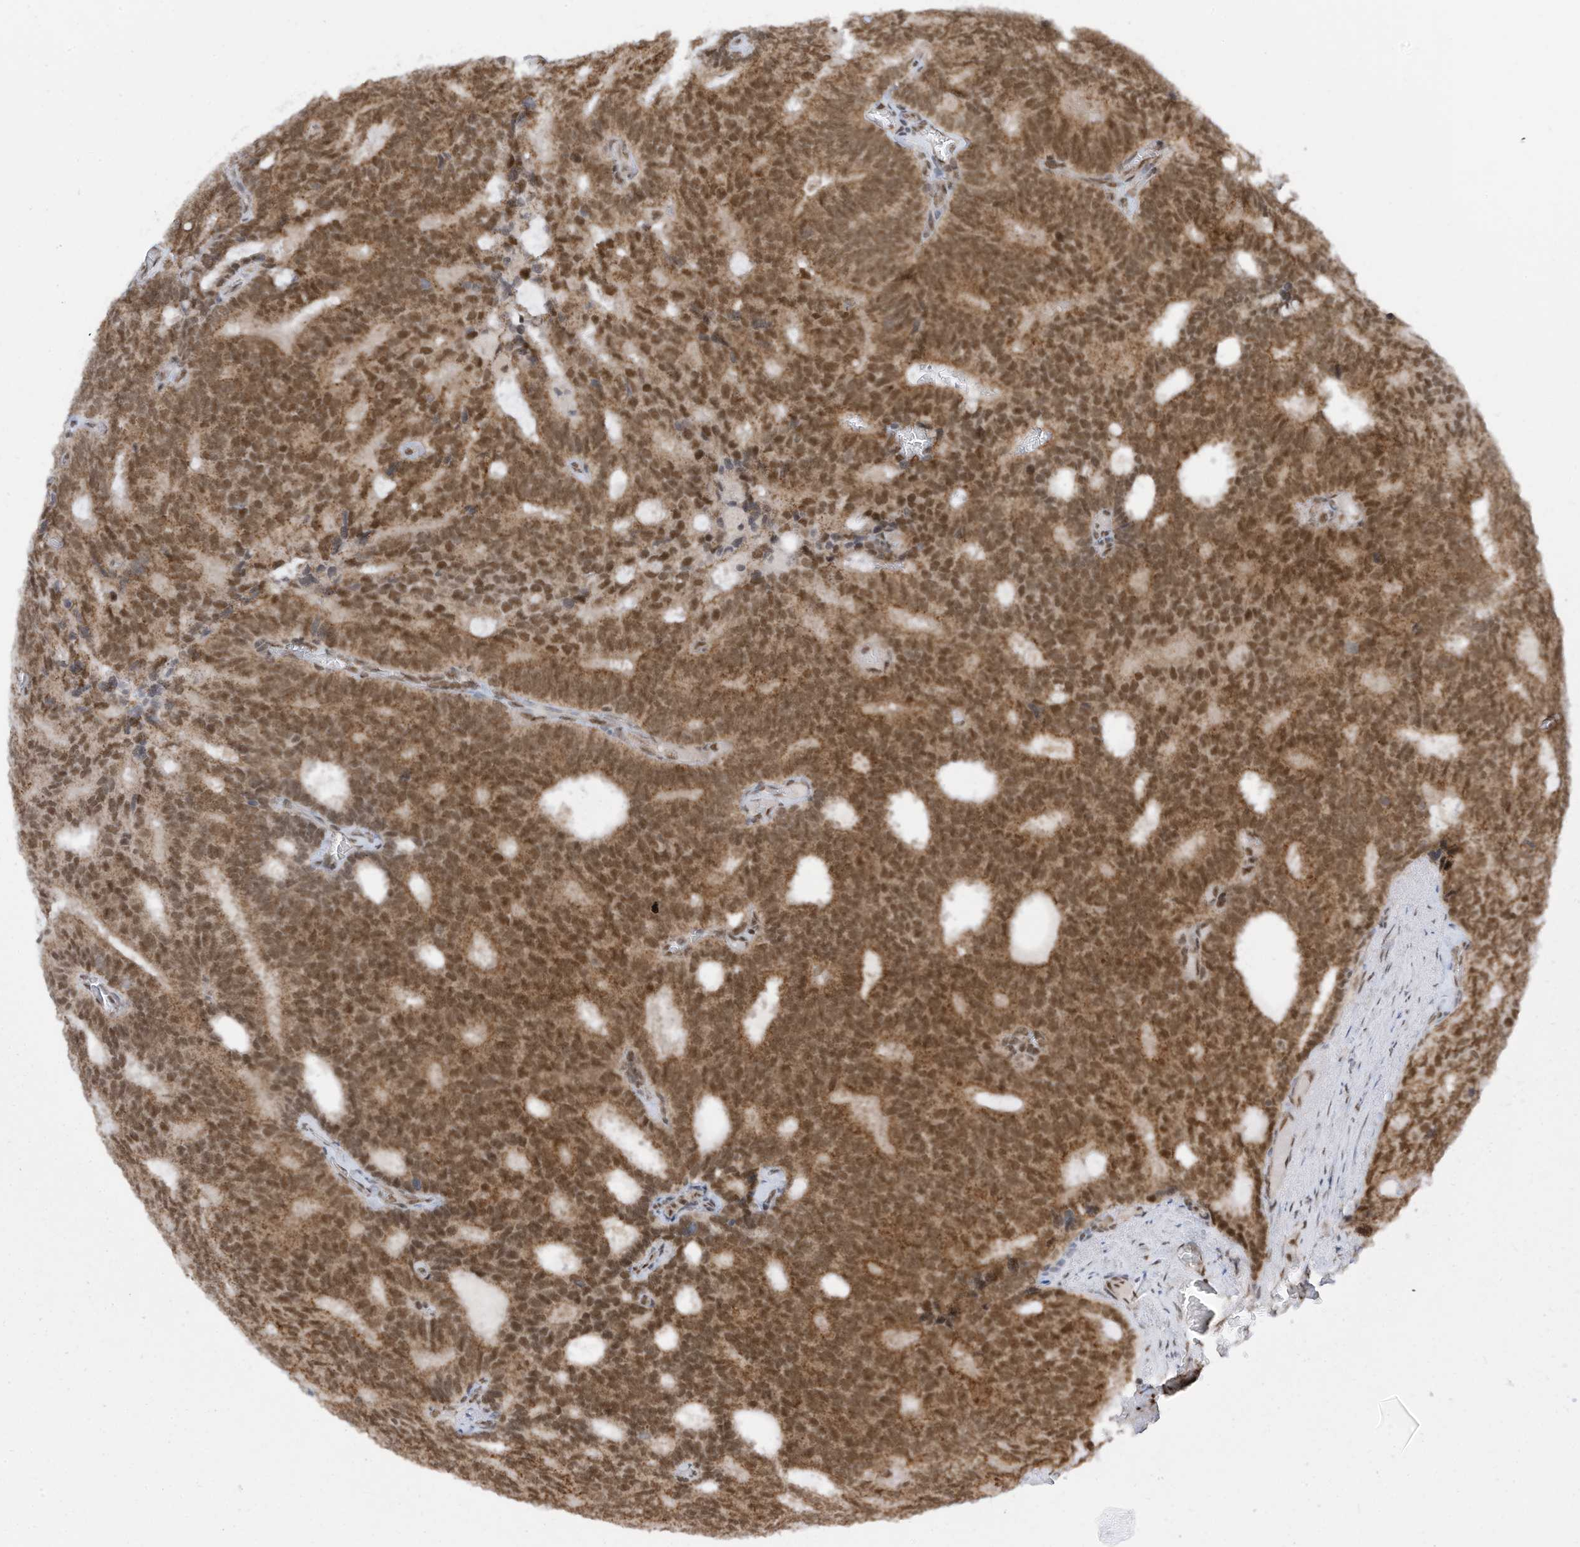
{"staining": {"intensity": "moderate", "quantity": ">75%", "location": "cytoplasmic/membranous,nuclear"}, "tissue": "prostate cancer", "cell_type": "Tumor cells", "image_type": "cancer", "snomed": [{"axis": "morphology", "description": "Adenocarcinoma, Low grade"}, {"axis": "topography", "description": "Prostate"}], "caption": "Immunohistochemical staining of human prostate low-grade adenocarcinoma displays medium levels of moderate cytoplasmic/membranous and nuclear staining in approximately >75% of tumor cells. (DAB IHC with brightfield microscopy, high magnification).", "gene": "AURKAIP1", "patient": {"sex": "male", "age": 71}}